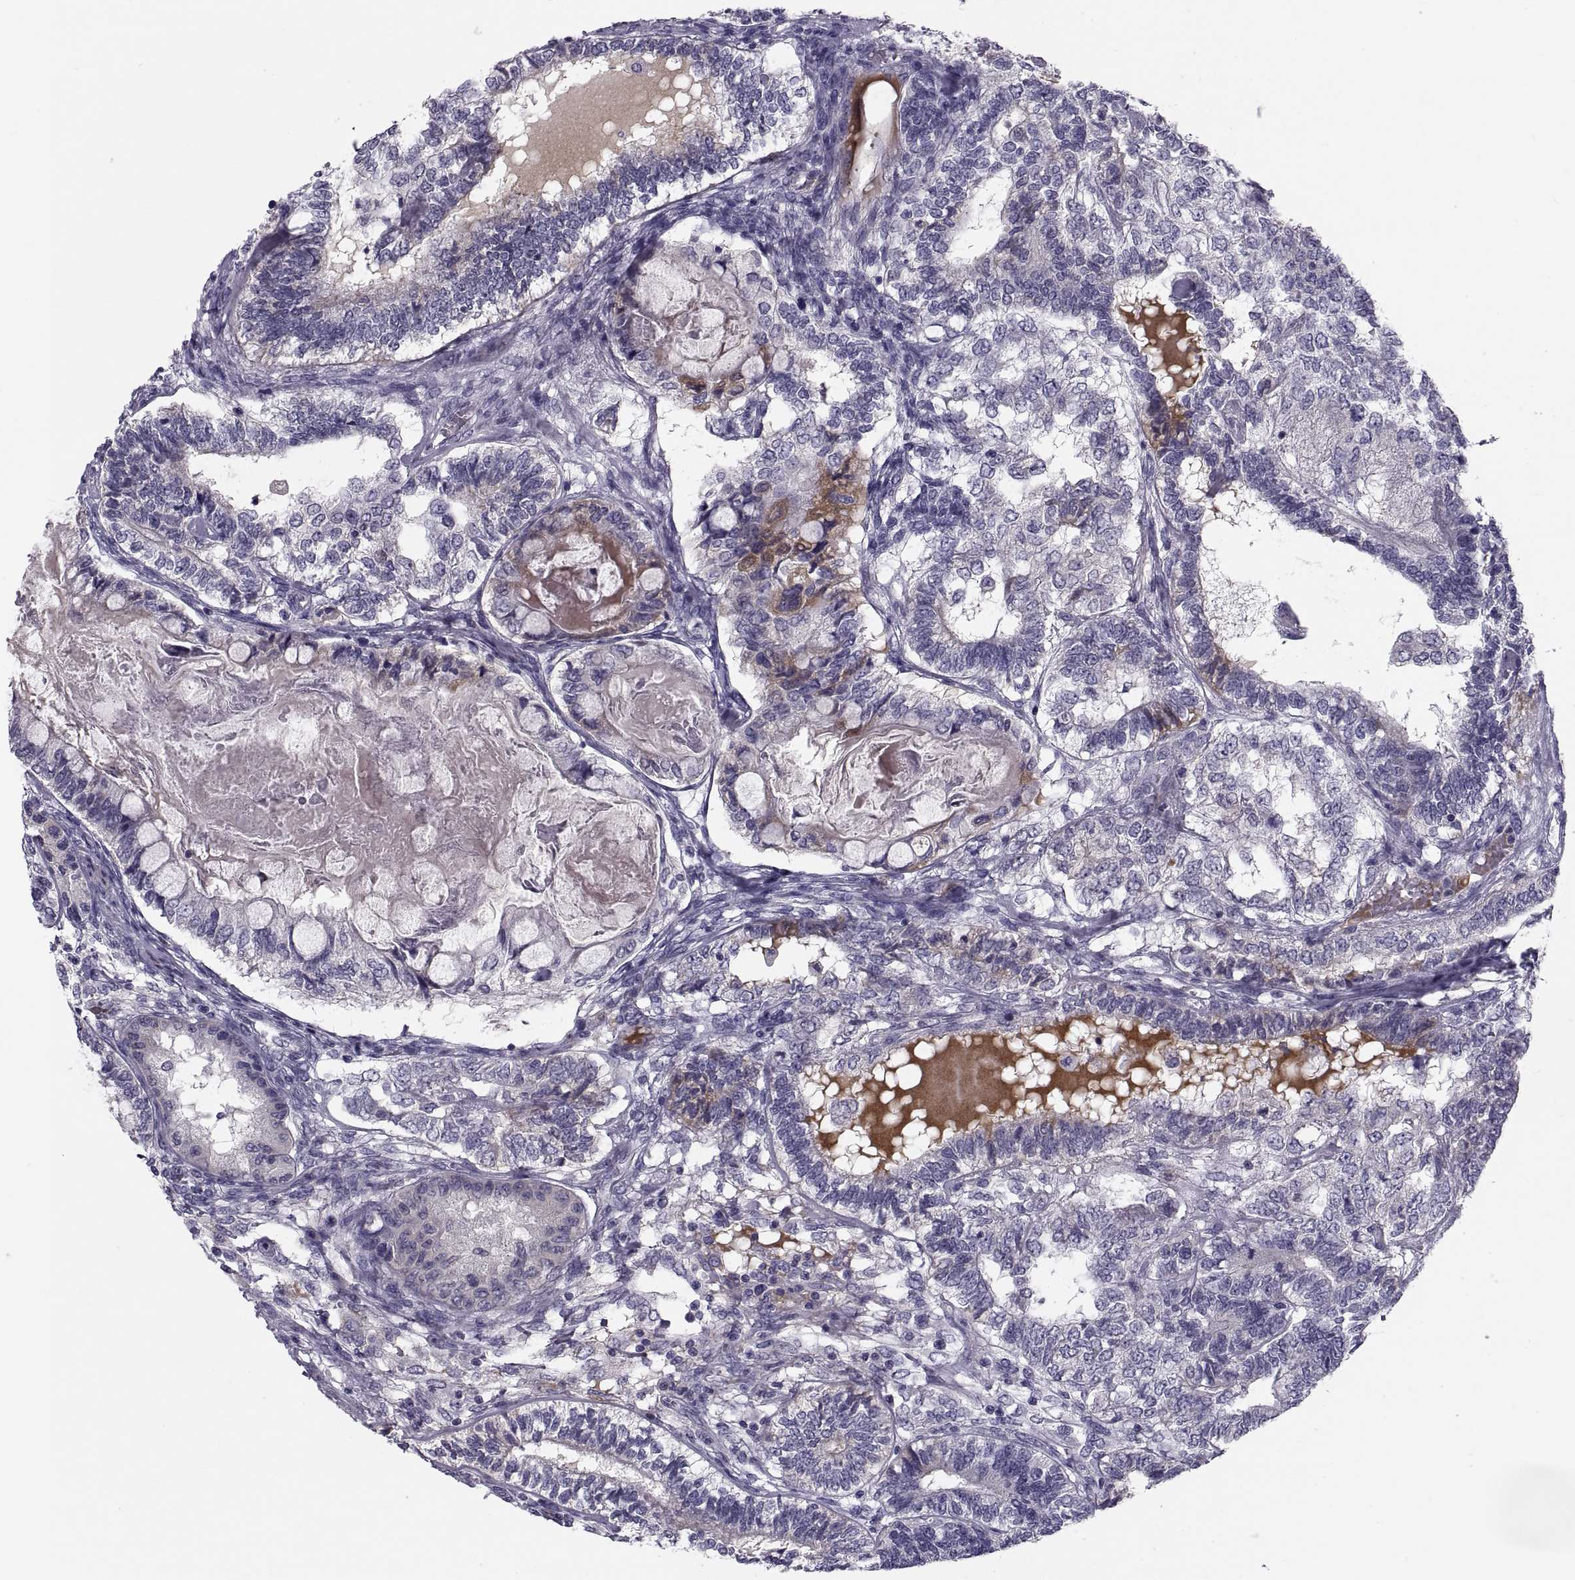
{"staining": {"intensity": "negative", "quantity": "none", "location": "none"}, "tissue": "testis cancer", "cell_type": "Tumor cells", "image_type": "cancer", "snomed": [{"axis": "morphology", "description": "Seminoma, NOS"}, {"axis": "morphology", "description": "Carcinoma, Embryonal, NOS"}, {"axis": "topography", "description": "Testis"}], "caption": "Immunohistochemical staining of testis cancer (embryonal carcinoma) shows no significant expression in tumor cells. The staining was performed using DAB to visualize the protein expression in brown, while the nuclei were stained in blue with hematoxylin (Magnification: 20x).", "gene": "PDZRN4", "patient": {"sex": "male", "age": 41}}